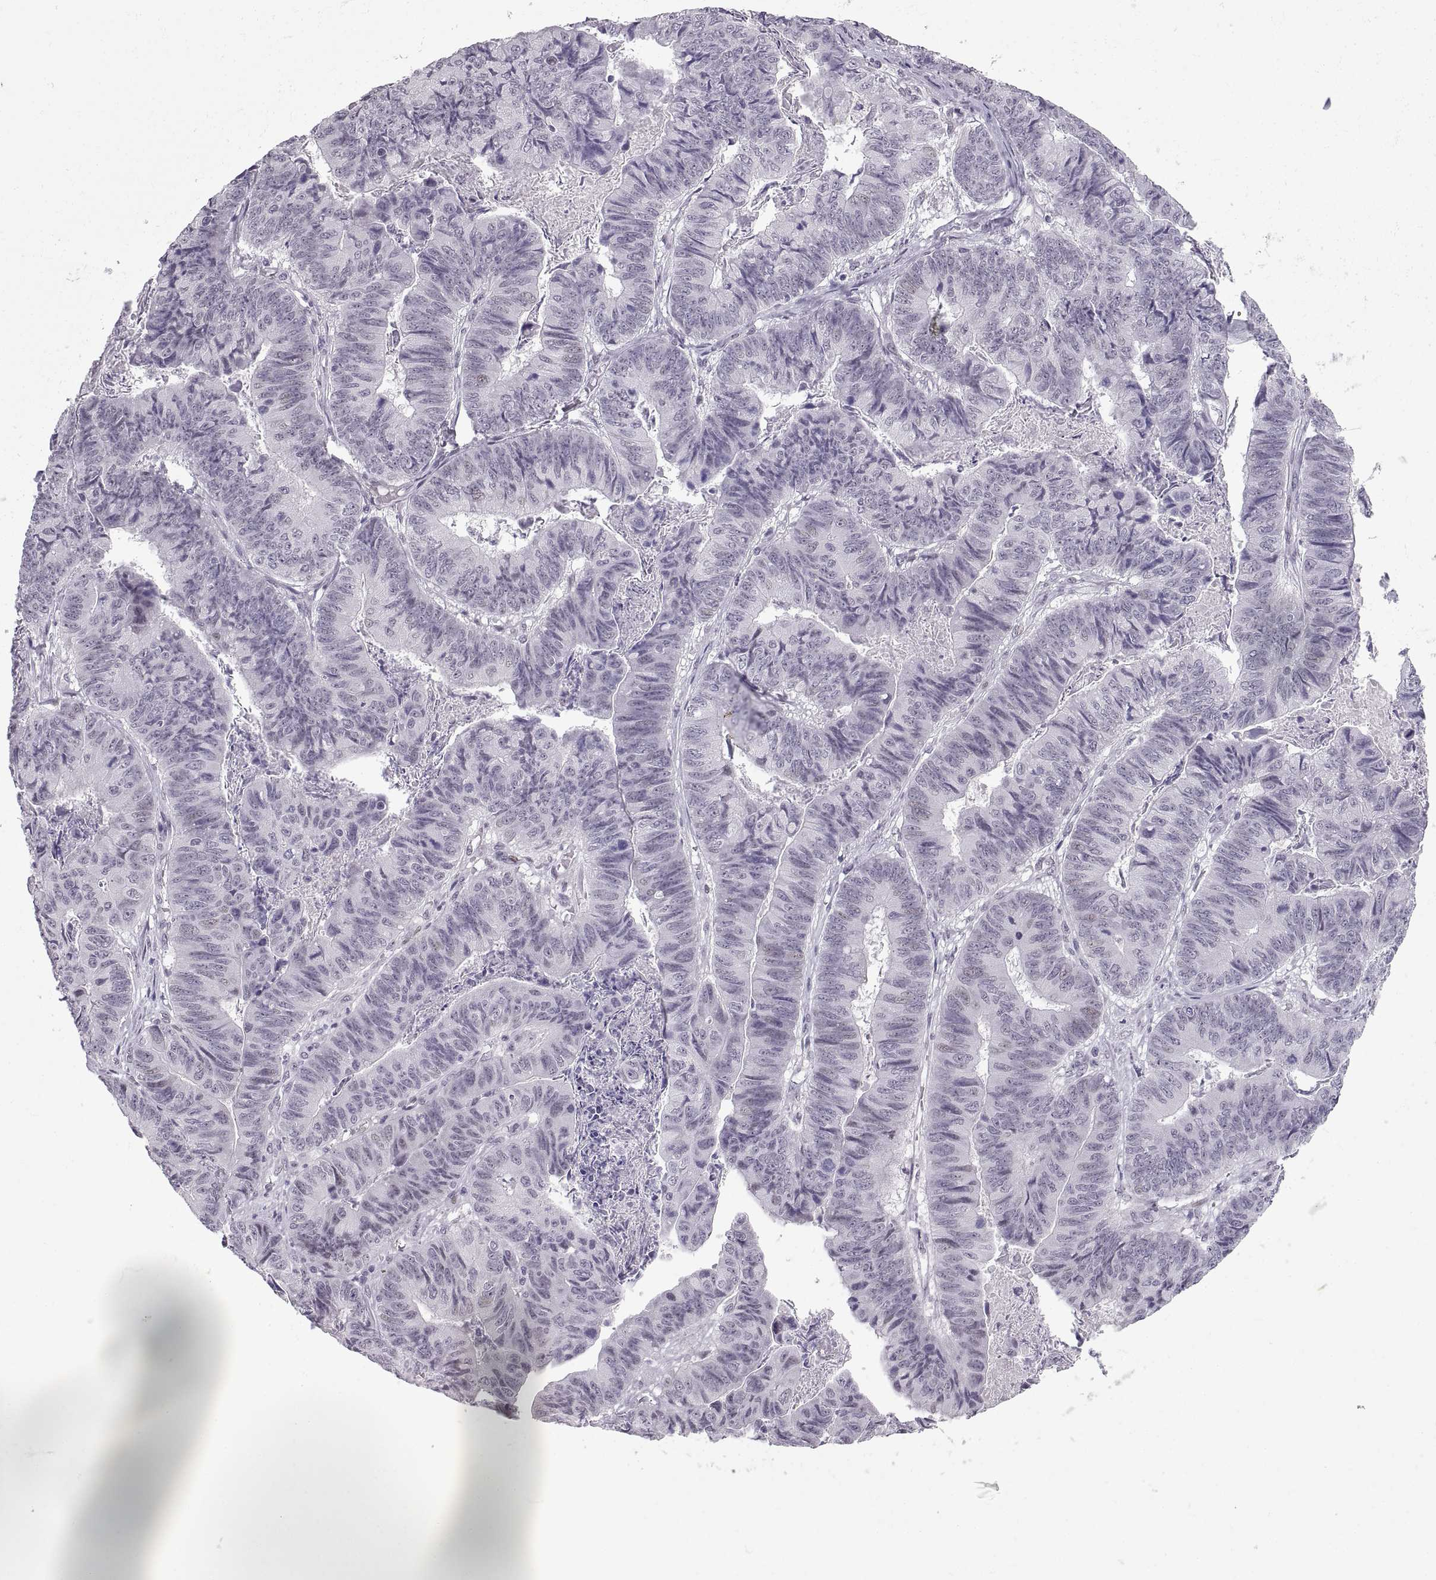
{"staining": {"intensity": "negative", "quantity": "none", "location": "none"}, "tissue": "stomach cancer", "cell_type": "Tumor cells", "image_type": "cancer", "snomed": [{"axis": "morphology", "description": "Adenocarcinoma, NOS"}, {"axis": "topography", "description": "Stomach, lower"}], "caption": "IHC image of neoplastic tissue: stomach cancer (adenocarcinoma) stained with DAB (3,3'-diaminobenzidine) displays no significant protein staining in tumor cells.", "gene": "NANOS3", "patient": {"sex": "male", "age": 77}}